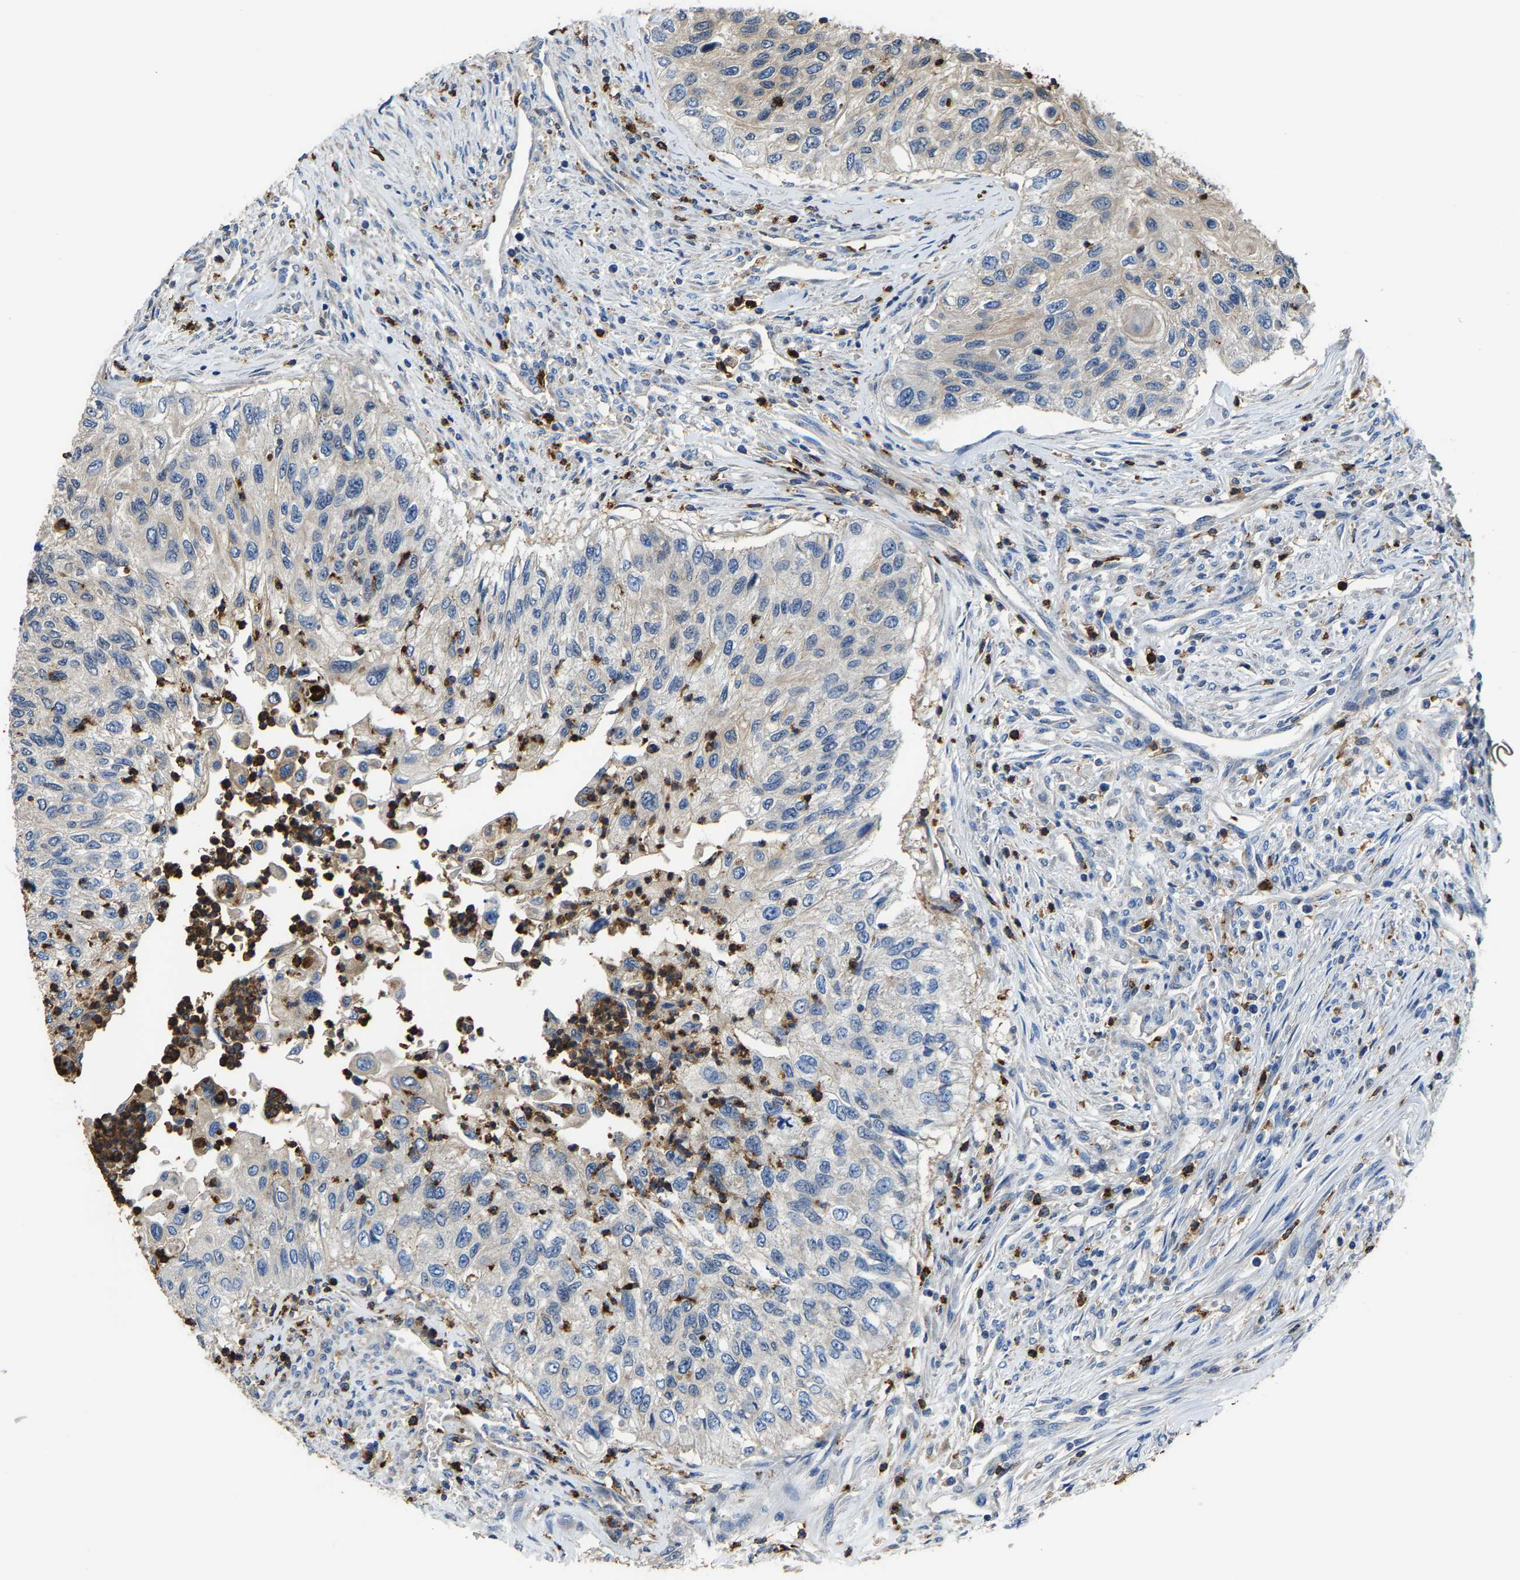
{"staining": {"intensity": "weak", "quantity": "25%-75%", "location": "cytoplasmic/membranous"}, "tissue": "urothelial cancer", "cell_type": "Tumor cells", "image_type": "cancer", "snomed": [{"axis": "morphology", "description": "Urothelial carcinoma, High grade"}, {"axis": "topography", "description": "Urinary bladder"}], "caption": "Urothelial cancer tissue shows weak cytoplasmic/membranous staining in approximately 25%-75% of tumor cells, visualized by immunohistochemistry. Nuclei are stained in blue.", "gene": "TRAF6", "patient": {"sex": "female", "age": 60}}